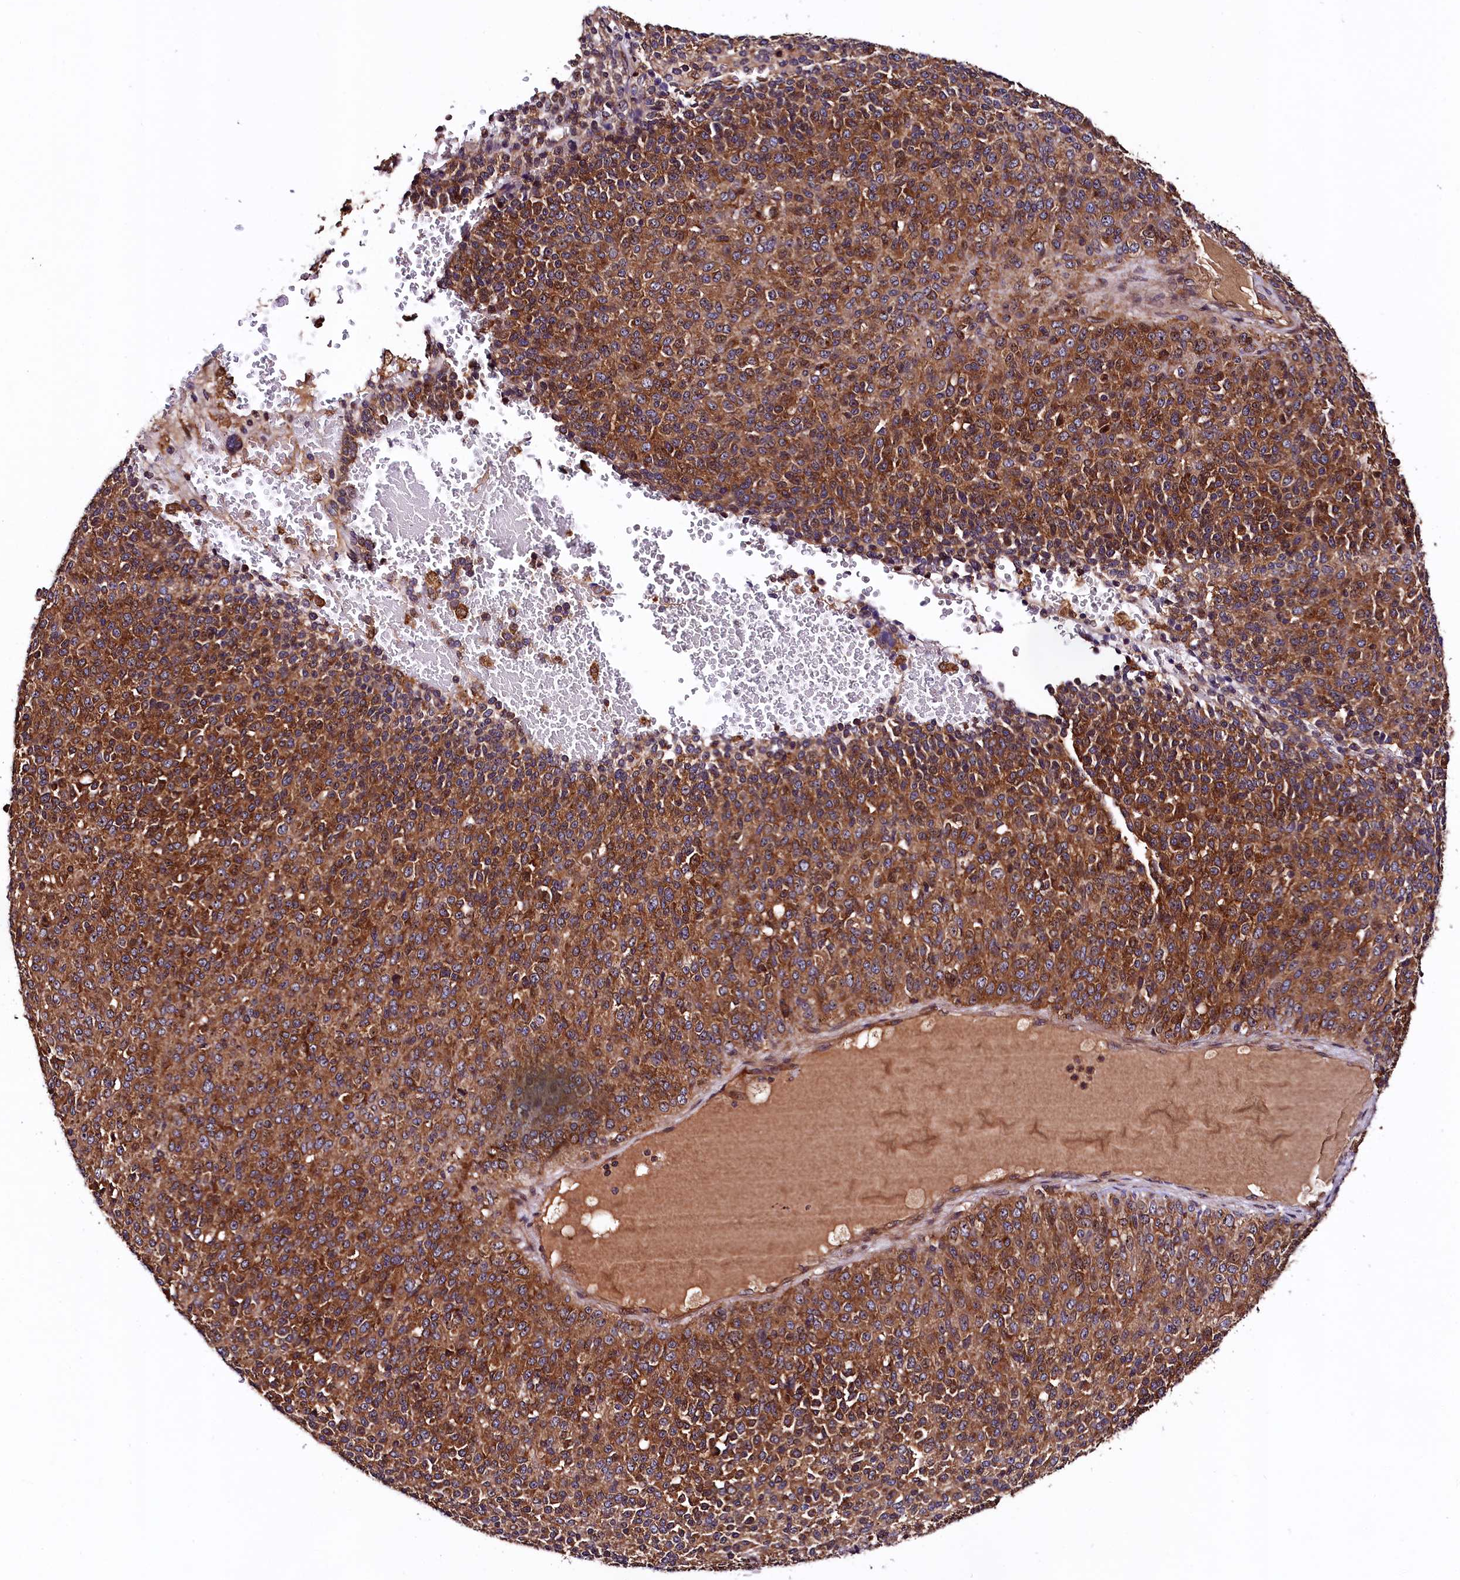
{"staining": {"intensity": "strong", "quantity": ">75%", "location": "cytoplasmic/membranous"}, "tissue": "melanoma", "cell_type": "Tumor cells", "image_type": "cancer", "snomed": [{"axis": "morphology", "description": "Malignant melanoma, Metastatic site"}, {"axis": "topography", "description": "Brain"}], "caption": "Immunohistochemical staining of melanoma demonstrates high levels of strong cytoplasmic/membranous positivity in about >75% of tumor cells.", "gene": "VPS35", "patient": {"sex": "female", "age": 56}}